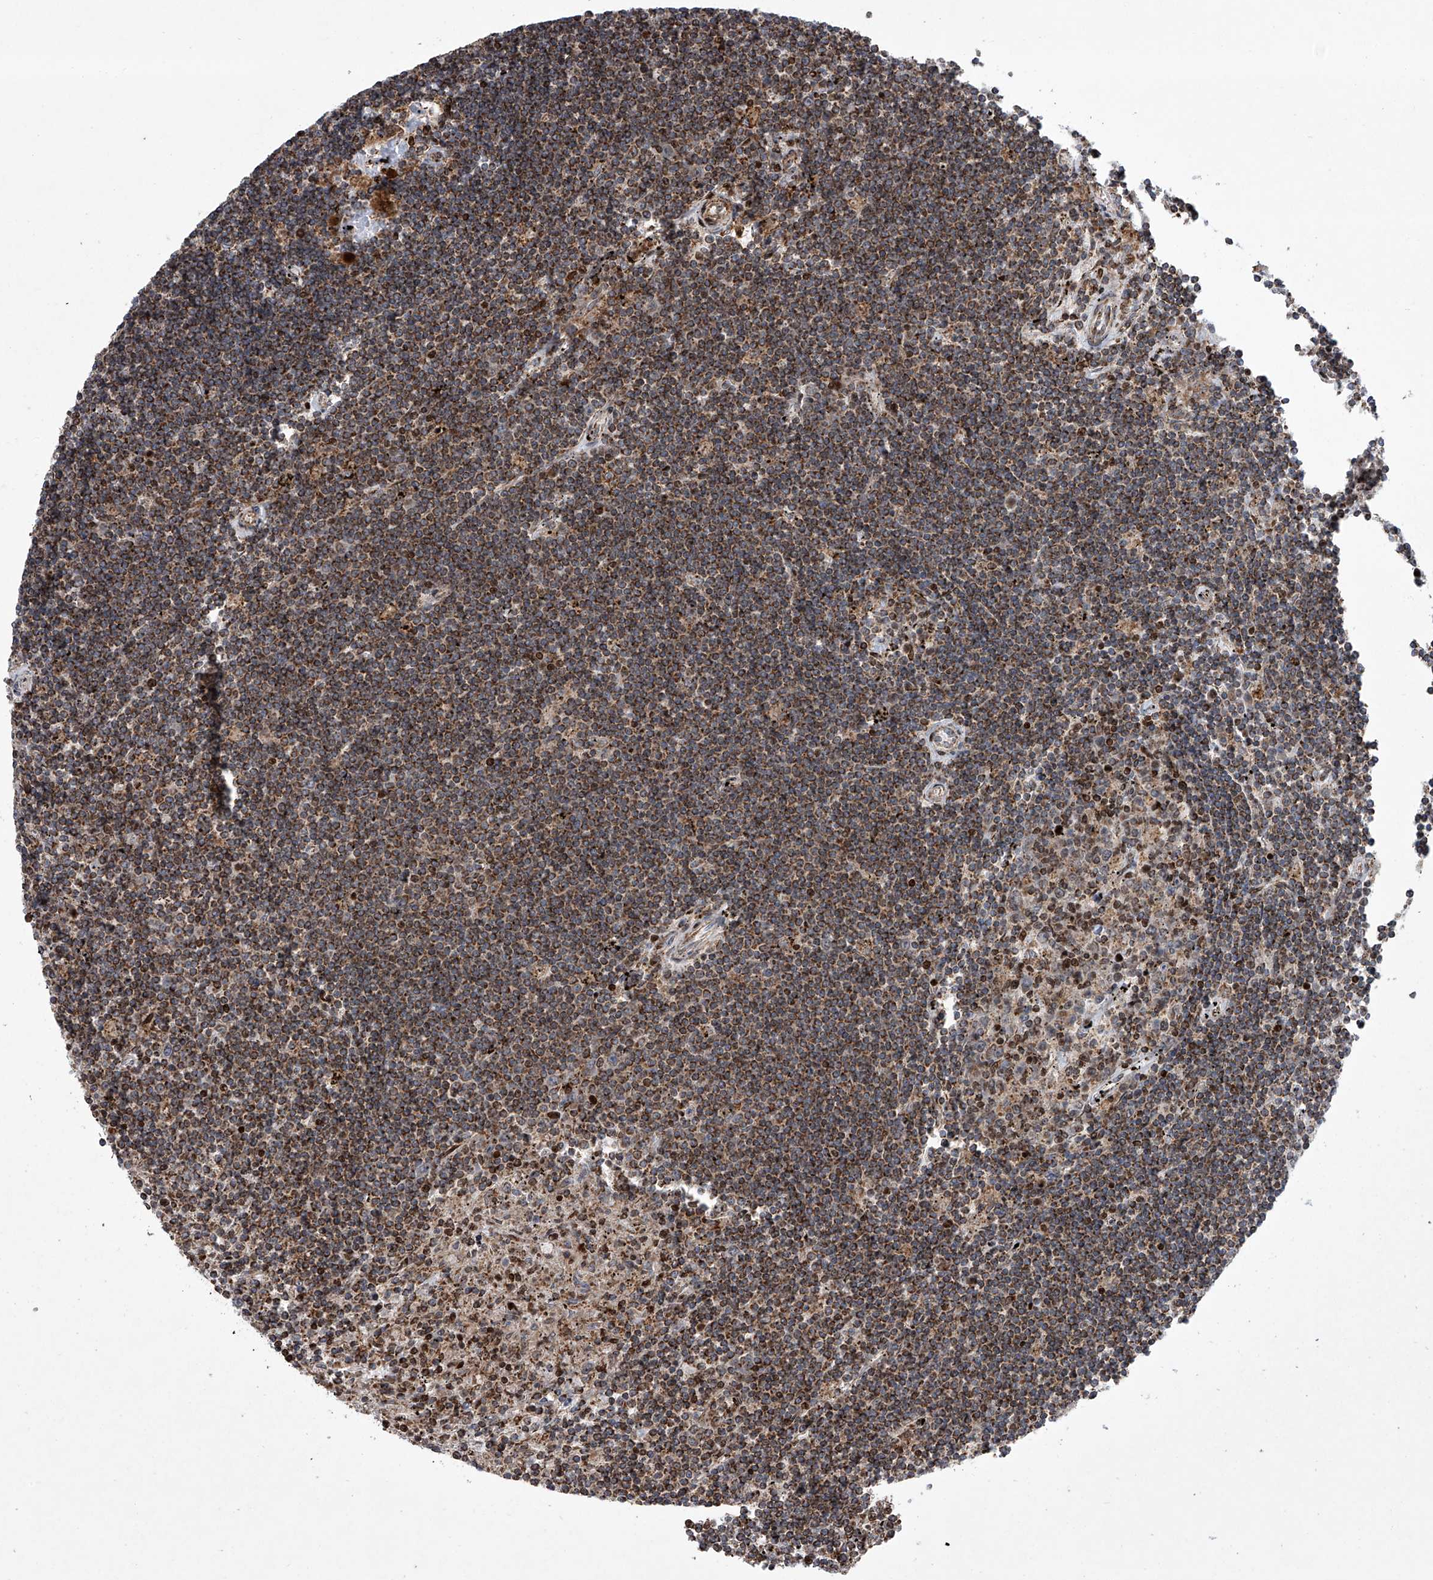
{"staining": {"intensity": "moderate", "quantity": ">75%", "location": "cytoplasmic/membranous"}, "tissue": "lymphoma", "cell_type": "Tumor cells", "image_type": "cancer", "snomed": [{"axis": "morphology", "description": "Malignant lymphoma, non-Hodgkin's type, Low grade"}, {"axis": "topography", "description": "Spleen"}], "caption": "This image reveals low-grade malignant lymphoma, non-Hodgkin's type stained with IHC to label a protein in brown. The cytoplasmic/membranous of tumor cells show moderate positivity for the protein. Nuclei are counter-stained blue.", "gene": "STRADA", "patient": {"sex": "male", "age": 76}}